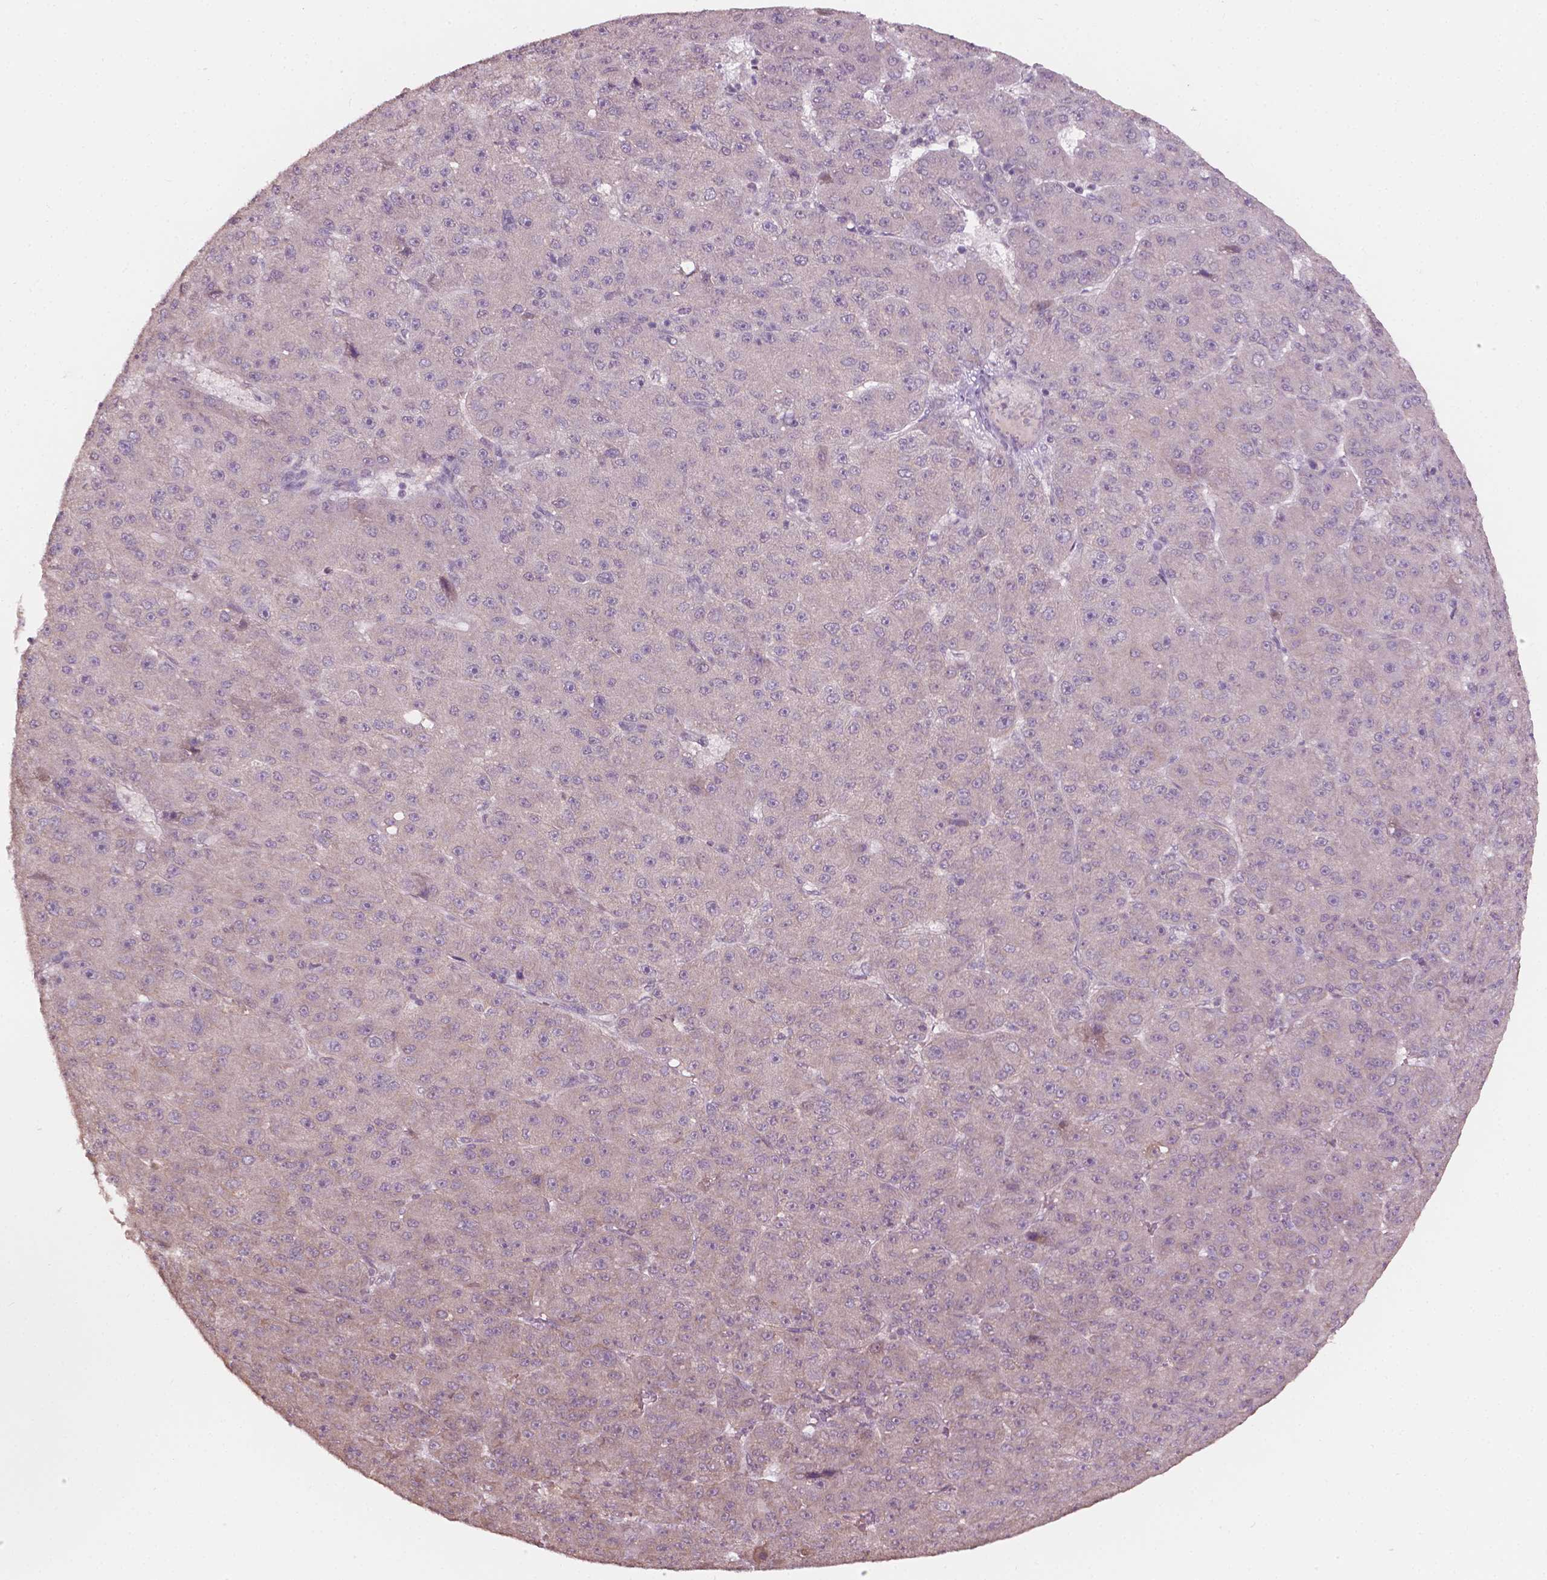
{"staining": {"intensity": "negative", "quantity": "none", "location": "none"}, "tissue": "liver cancer", "cell_type": "Tumor cells", "image_type": "cancer", "snomed": [{"axis": "morphology", "description": "Carcinoma, Hepatocellular, NOS"}, {"axis": "topography", "description": "Liver"}], "caption": "Protein analysis of liver hepatocellular carcinoma displays no significant positivity in tumor cells.", "gene": "NOS1AP", "patient": {"sex": "male", "age": 67}}